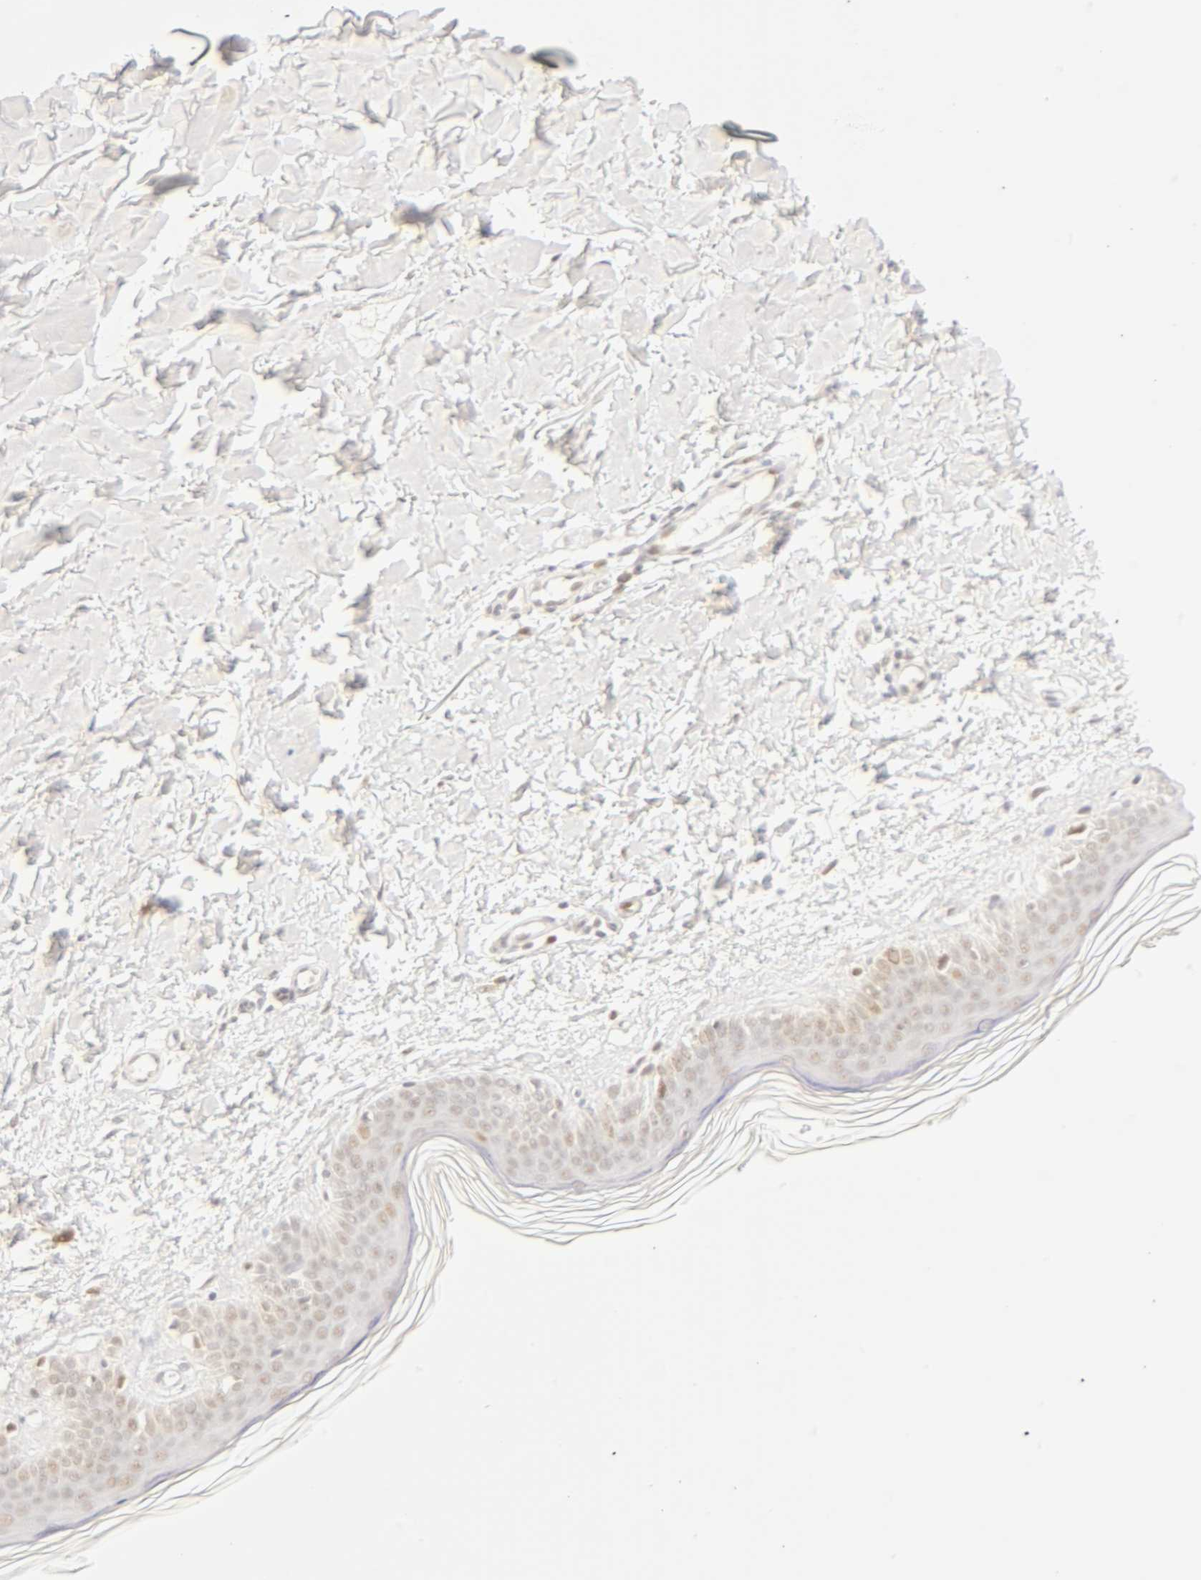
{"staining": {"intensity": "weak", "quantity": ">75%", "location": "nuclear"}, "tissue": "skin", "cell_type": "Fibroblasts", "image_type": "normal", "snomed": [{"axis": "morphology", "description": "Normal tissue, NOS"}, {"axis": "topography", "description": "Skin"}], "caption": "DAB immunohistochemical staining of unremarkable skin demonstrates weak nuclear protein expression in about >75% of fibroblasts.", "gene": "MNAT1", "patient": {"sex": "female", "age": 56}}